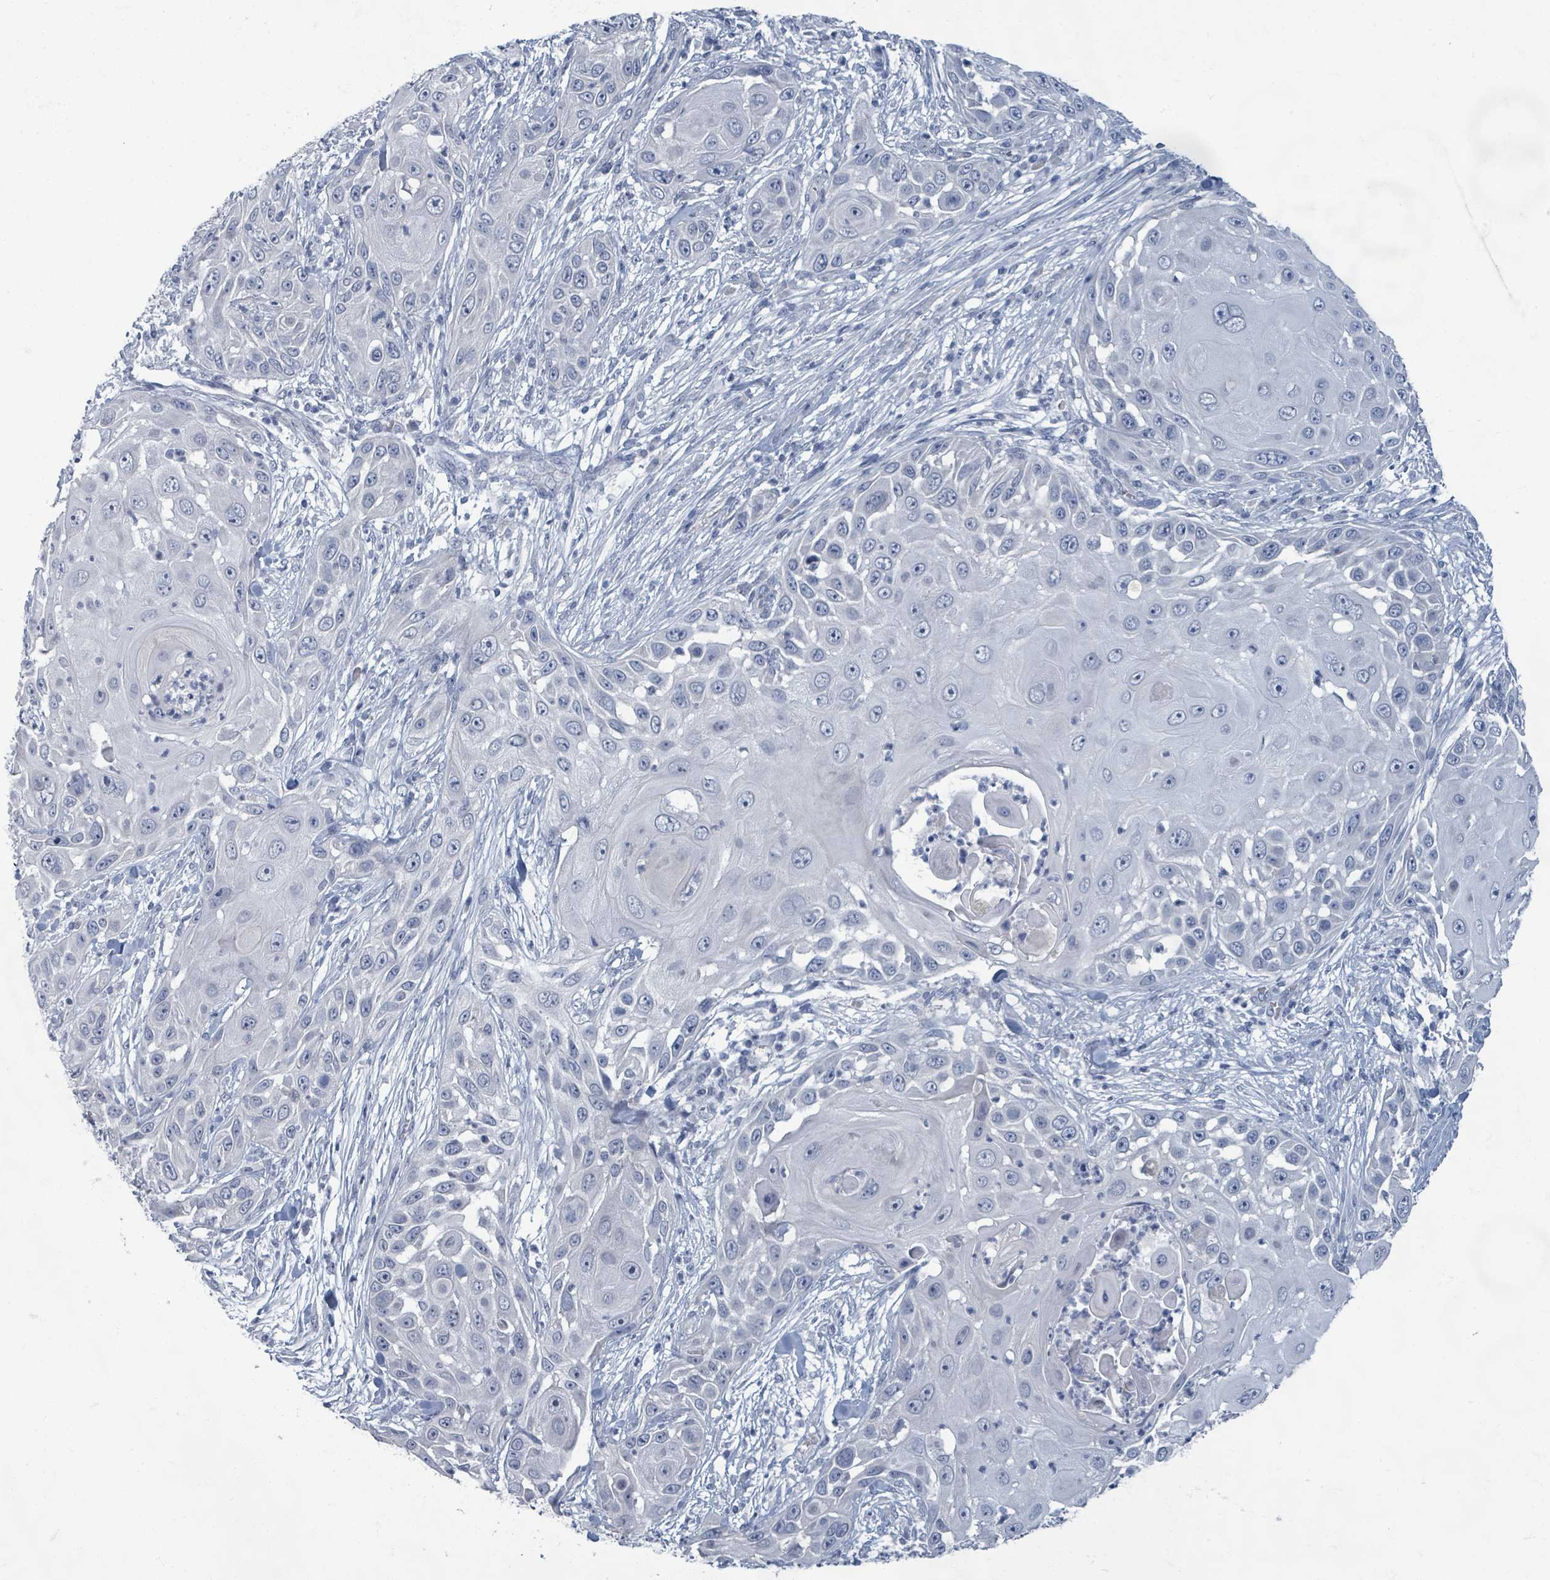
{"staining": {"intensity": "negative", "quantity": "none", "location": "none"}, "tissue": "skin cancer", "cell_type": "Tumor cells", "image_type": "cancer", "snomed": [{"axis": "morphology", "description": "Squamous cell carcinoma, NOS"}, {"axis": "topography", "description": "Skin"}], "caption": "There is no significant positivity in tumor cells of skin cancer (squamous cell carcinoma).", "gene": "WNT11", "patient": {"sex": "female", "age": 44}}